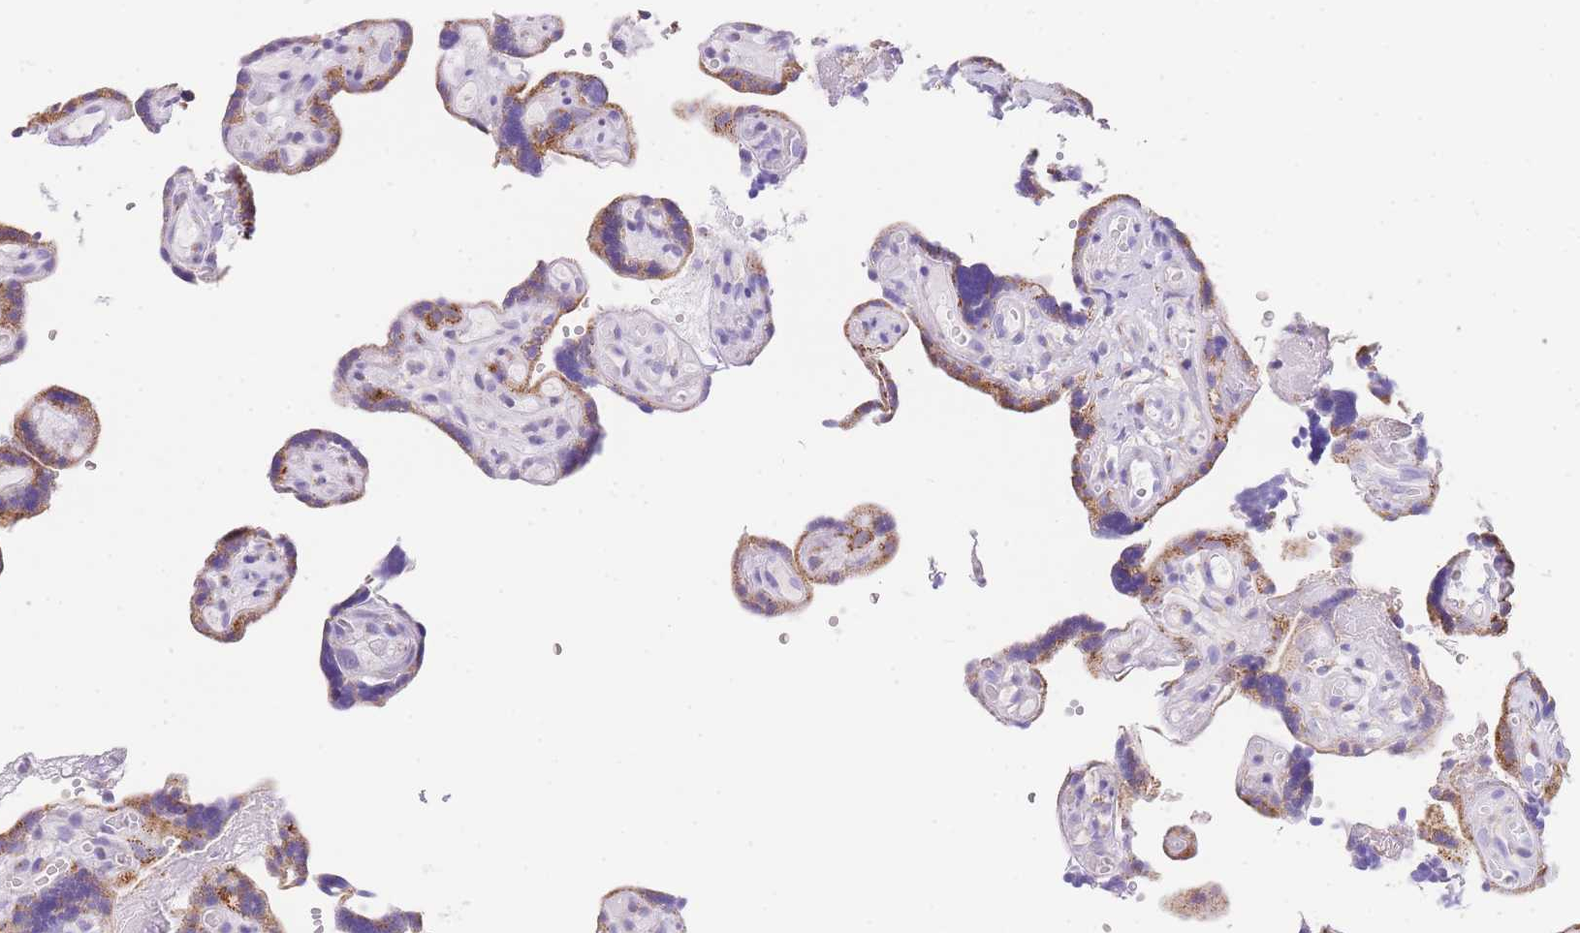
{"staining": {"intensity": "strong", "quantity": "25%-75%", "location": "cytoplasmic/membranous"}, "tissue": "placenta", "cell_type": "Decidual cells", "image_type": "normal", "snomed": [{"axis": "morphology", "description": "Normal tissue, NOS"}, {"axis": "topography", "description": "Placenta"}], "caption": "Placenta stained with a brown dye shows strong cytoplasmic/membranous positive staining in about 25%-75% of decidual cells.", "gene": "NKD2", "patient": {"sex": "female", "age": 30}}